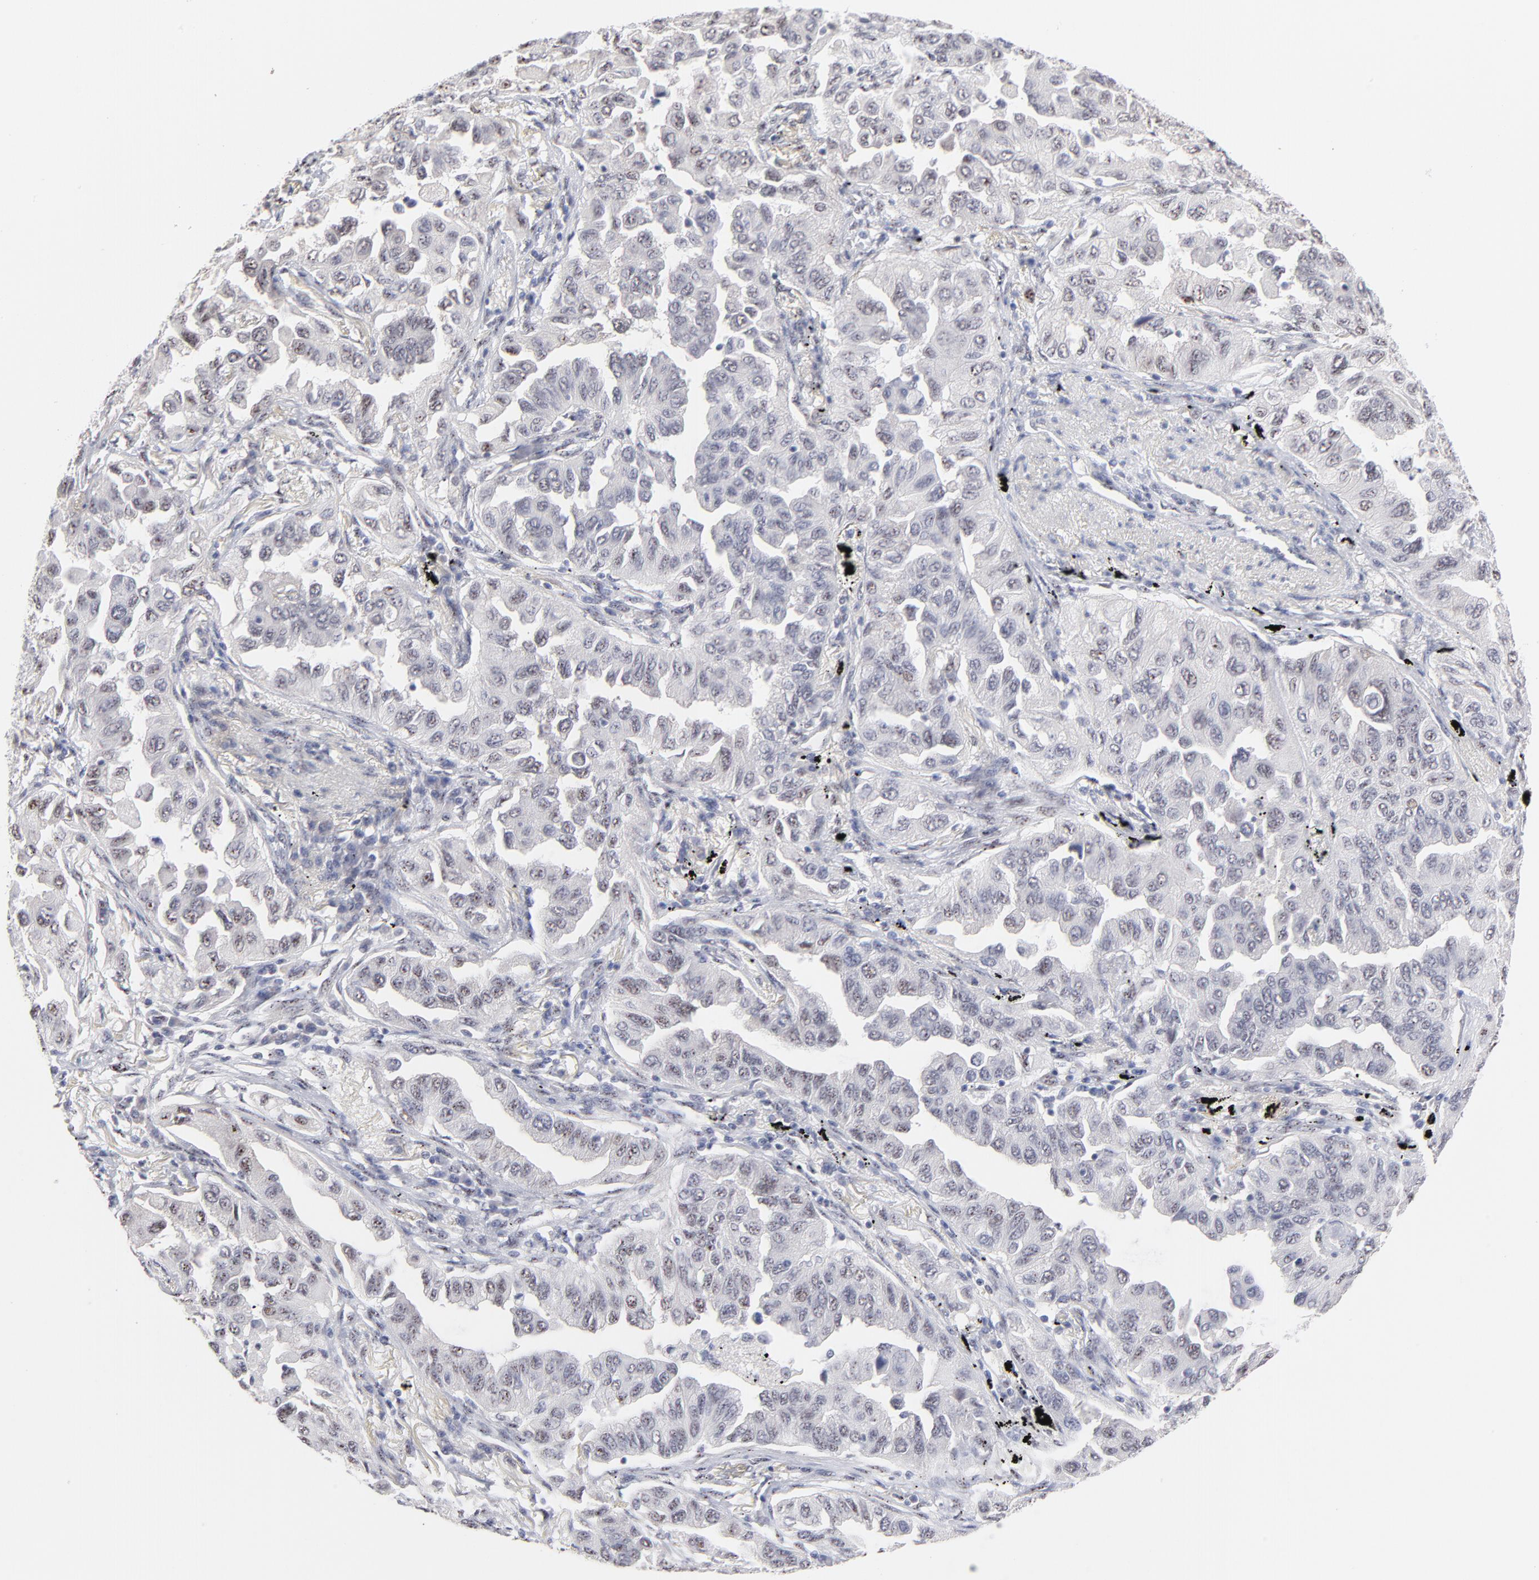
{"staining": {"intensity": "negative", "quantity": "none", "location": "none"}, "tissue": "lung cancer", "cell_type": "Tumor cells", "image_type": "cancer", "snomed": [{"axis": "morphology", "description": "Adenocarcinoma, NOS"}, {"axis": "topography", "description": "Lung"}], "caption": "This is a histopathology image of immunohistochemistry staining of adenocarcinoma (lung), which shows no staining in tumor cells. (DAB immunohistochemistry (IHC) visualized using brightfield microscopy, high magnification).", "gene": "STAT3", "patient": {"sex": "female", "age": 65}}